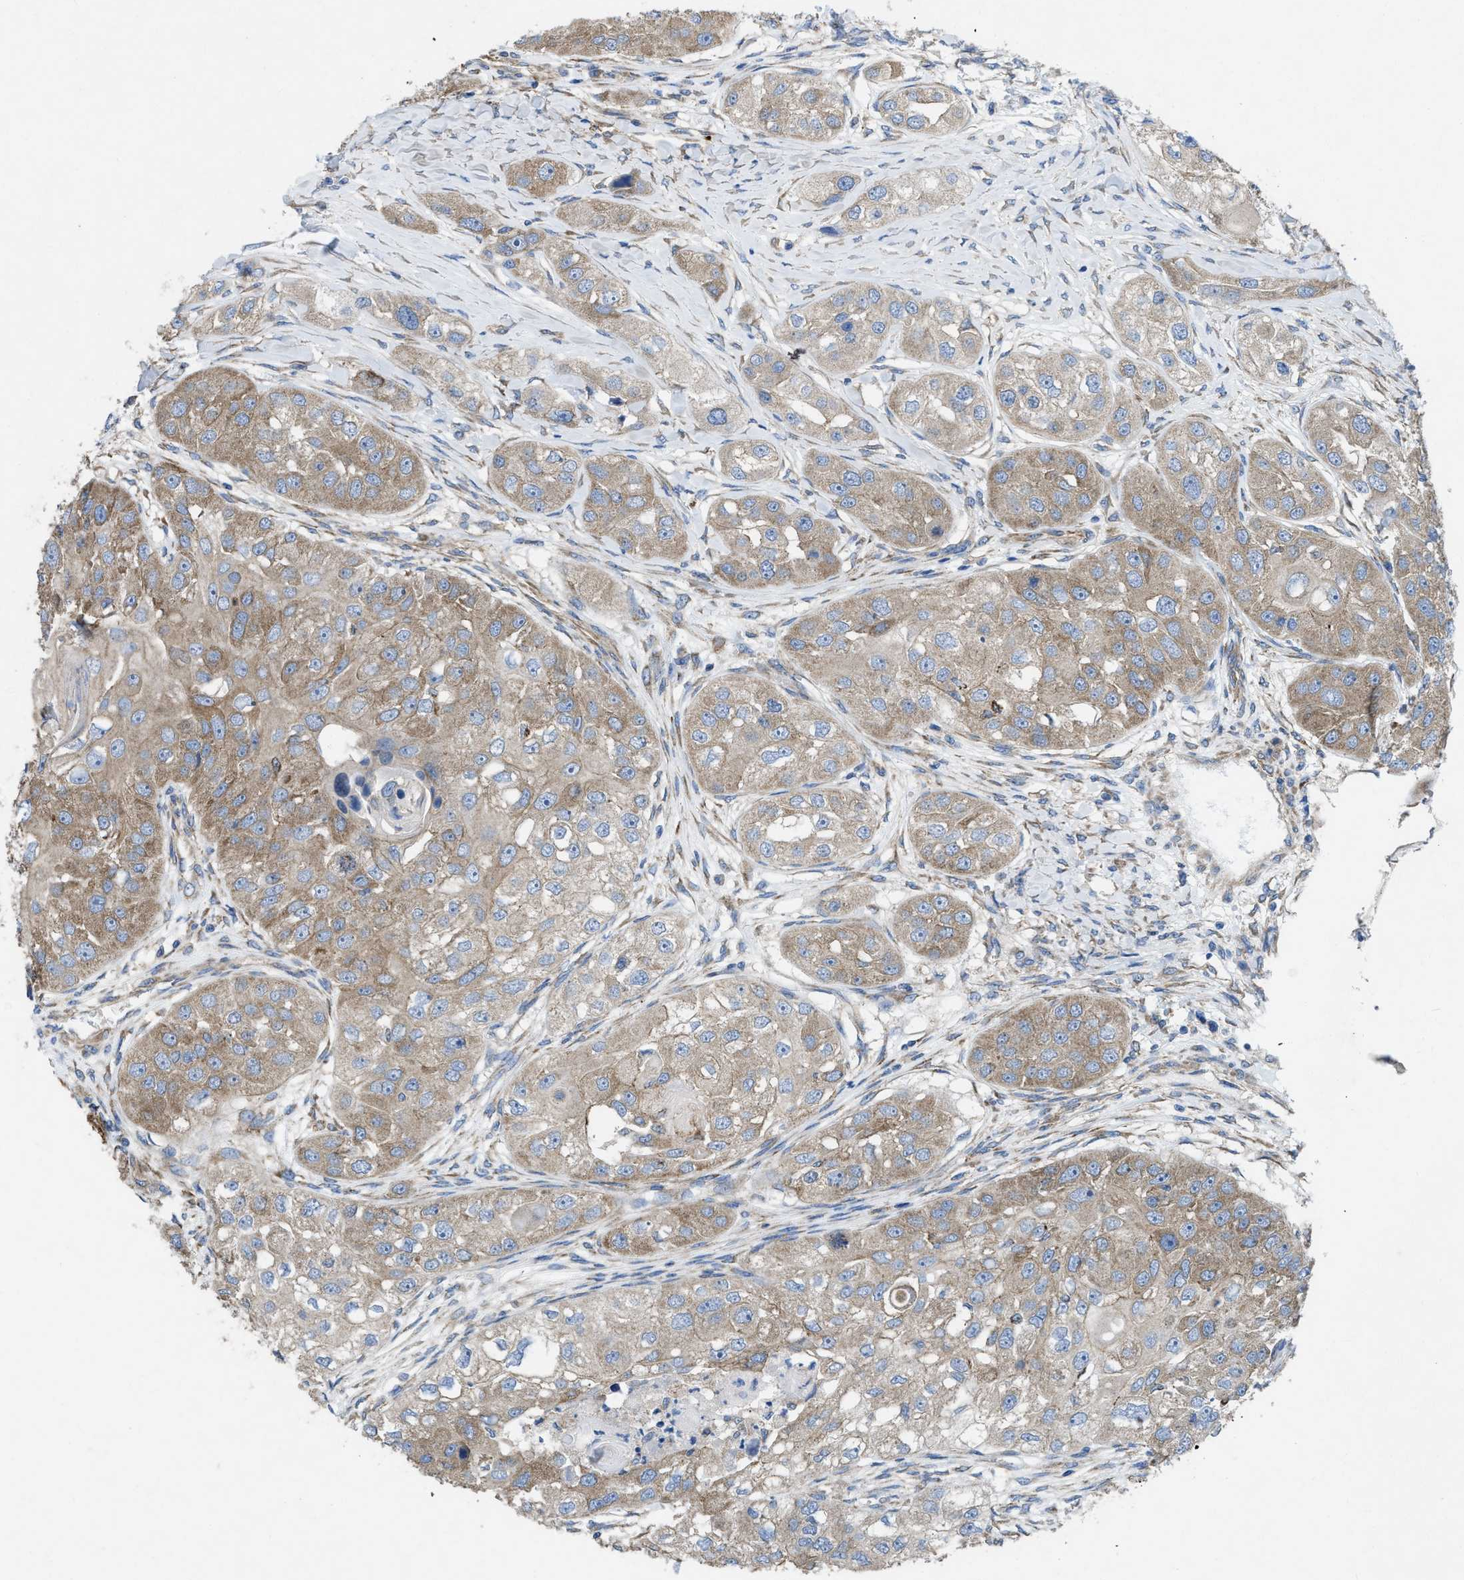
{"staining": {"intensity": "moderate", "quantity": ">75%", "location": "cytoplasmic/membranous"}, "tissue": "head and neck cancer", "cell_type": "Tumor cells", "image_type": "cancer", "snomed": [{"axis": "morphology", "description": "Normal tissue, NOS"}, {"axis": "morphology", "description": "Squamous cell carcinoma, NOS"}, {"axis": "topography", "description": "Skeletal muscle"}, {"axis": "topography", "description": "Head-Neck"}], "caption": "Immunohistochemical staining of head and neck cancer (squamous cell carcinoma) reveals moderate cytoplasmic/membranous protein expression in approximately >75% of tumor cells. (Stains: DAB (3,3'-diaminobenzidine) in brown, nuclei in blue, Microscopy: brightfield microscopy at high magnification).", "gene": "DOLPP1", "patient": {"sex": "male", "age": 51}}